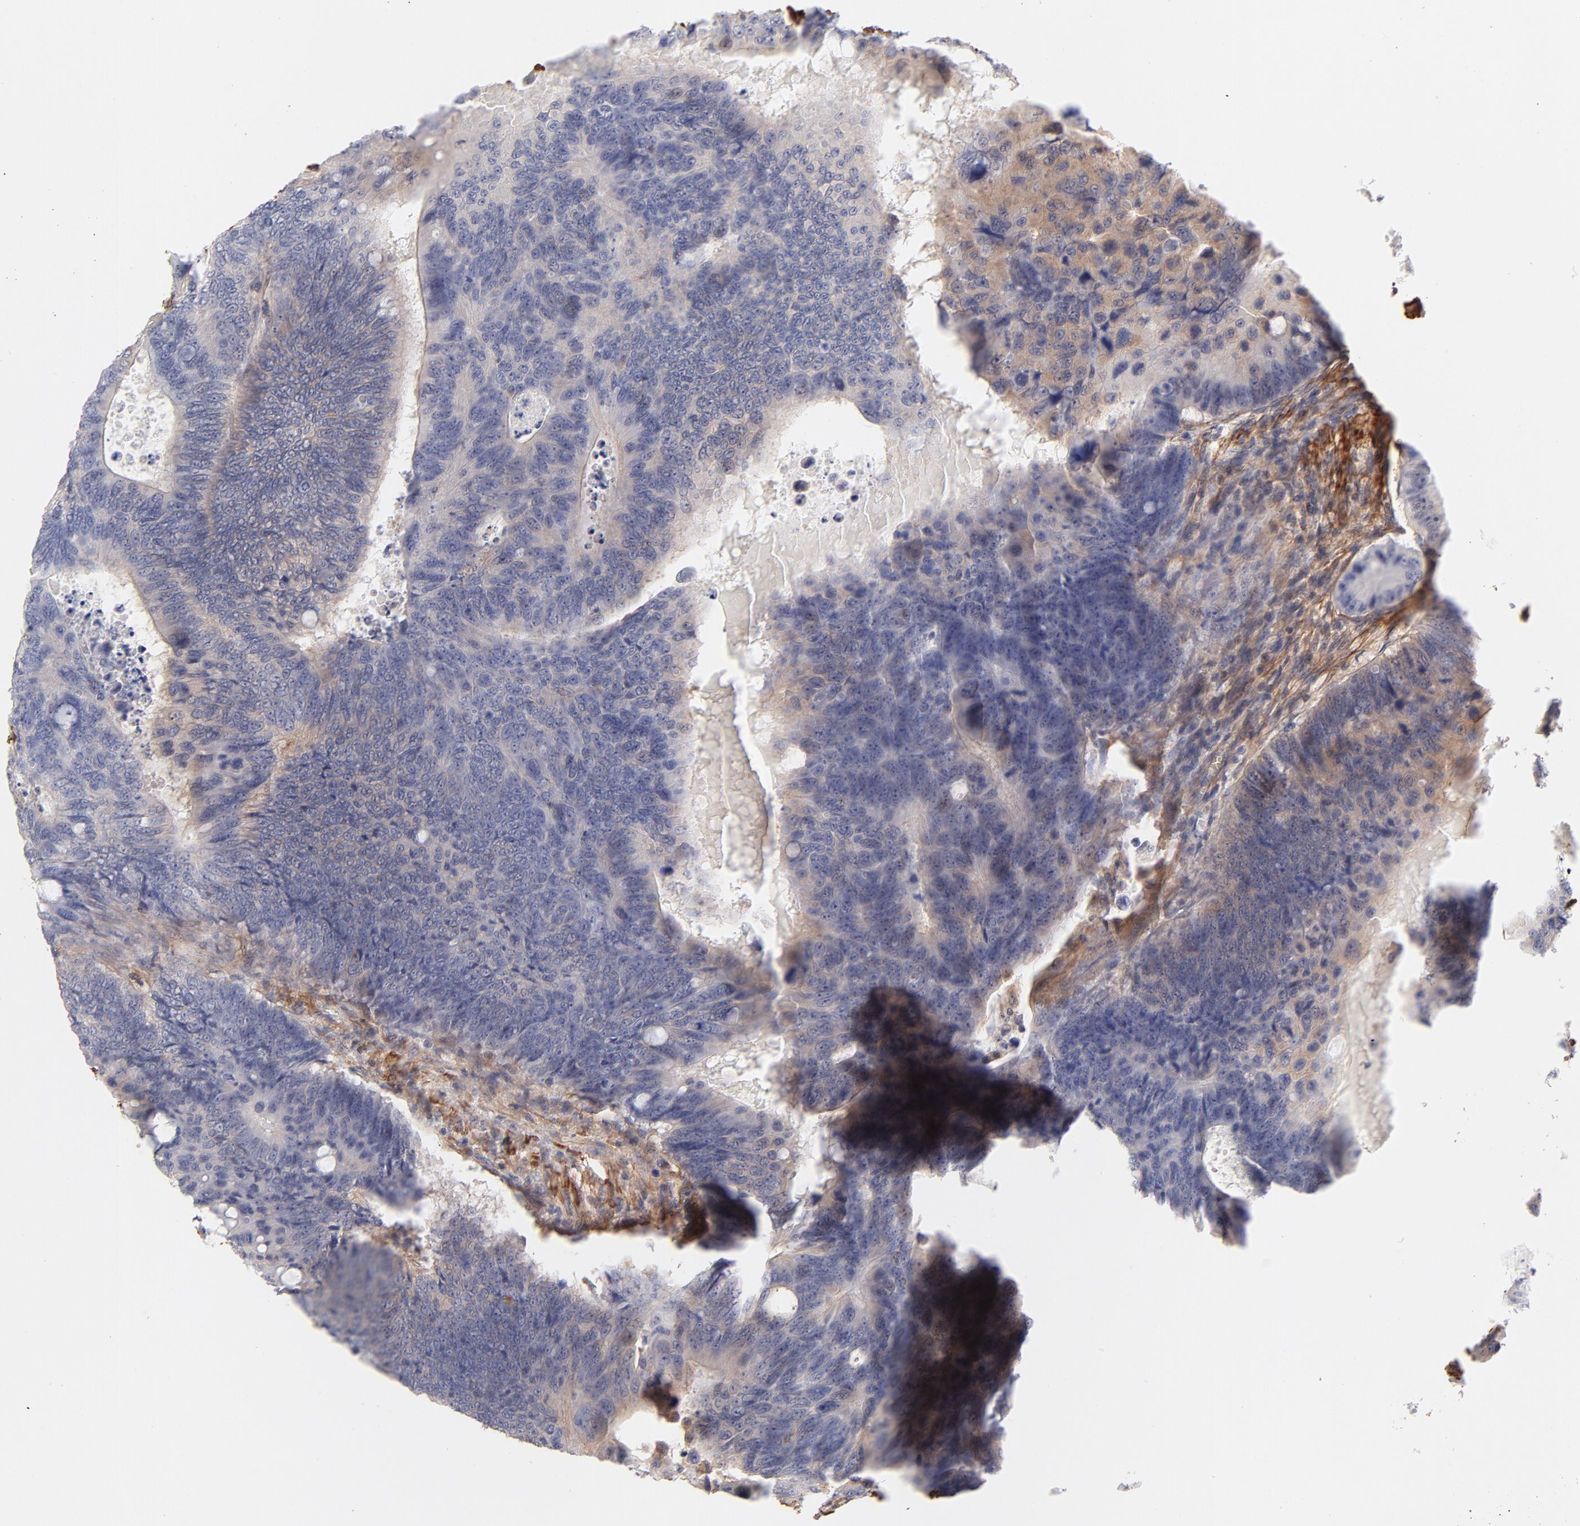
{"staining": {"intensity": "weak", "quantity": "25%-75%", "location": "cytoplasmic/membranous"}, "tissue": "colorectal cancer", "cell_type": "Tumor cells", "image_type": "cancer", "snomed": [{"axis": "morphology", "description": "Adenocarcinoma, NOS"}, {"axis": "topography", "description": "Colon"}], "caption": "Tumor cells demonstrate weak cytoplasmic/membranous staining in about 25%-75% of cells in colorectal adenocarcinoma.", "gene": "LDLRAP1", "patient": {"sex": "female", "age": 55}}